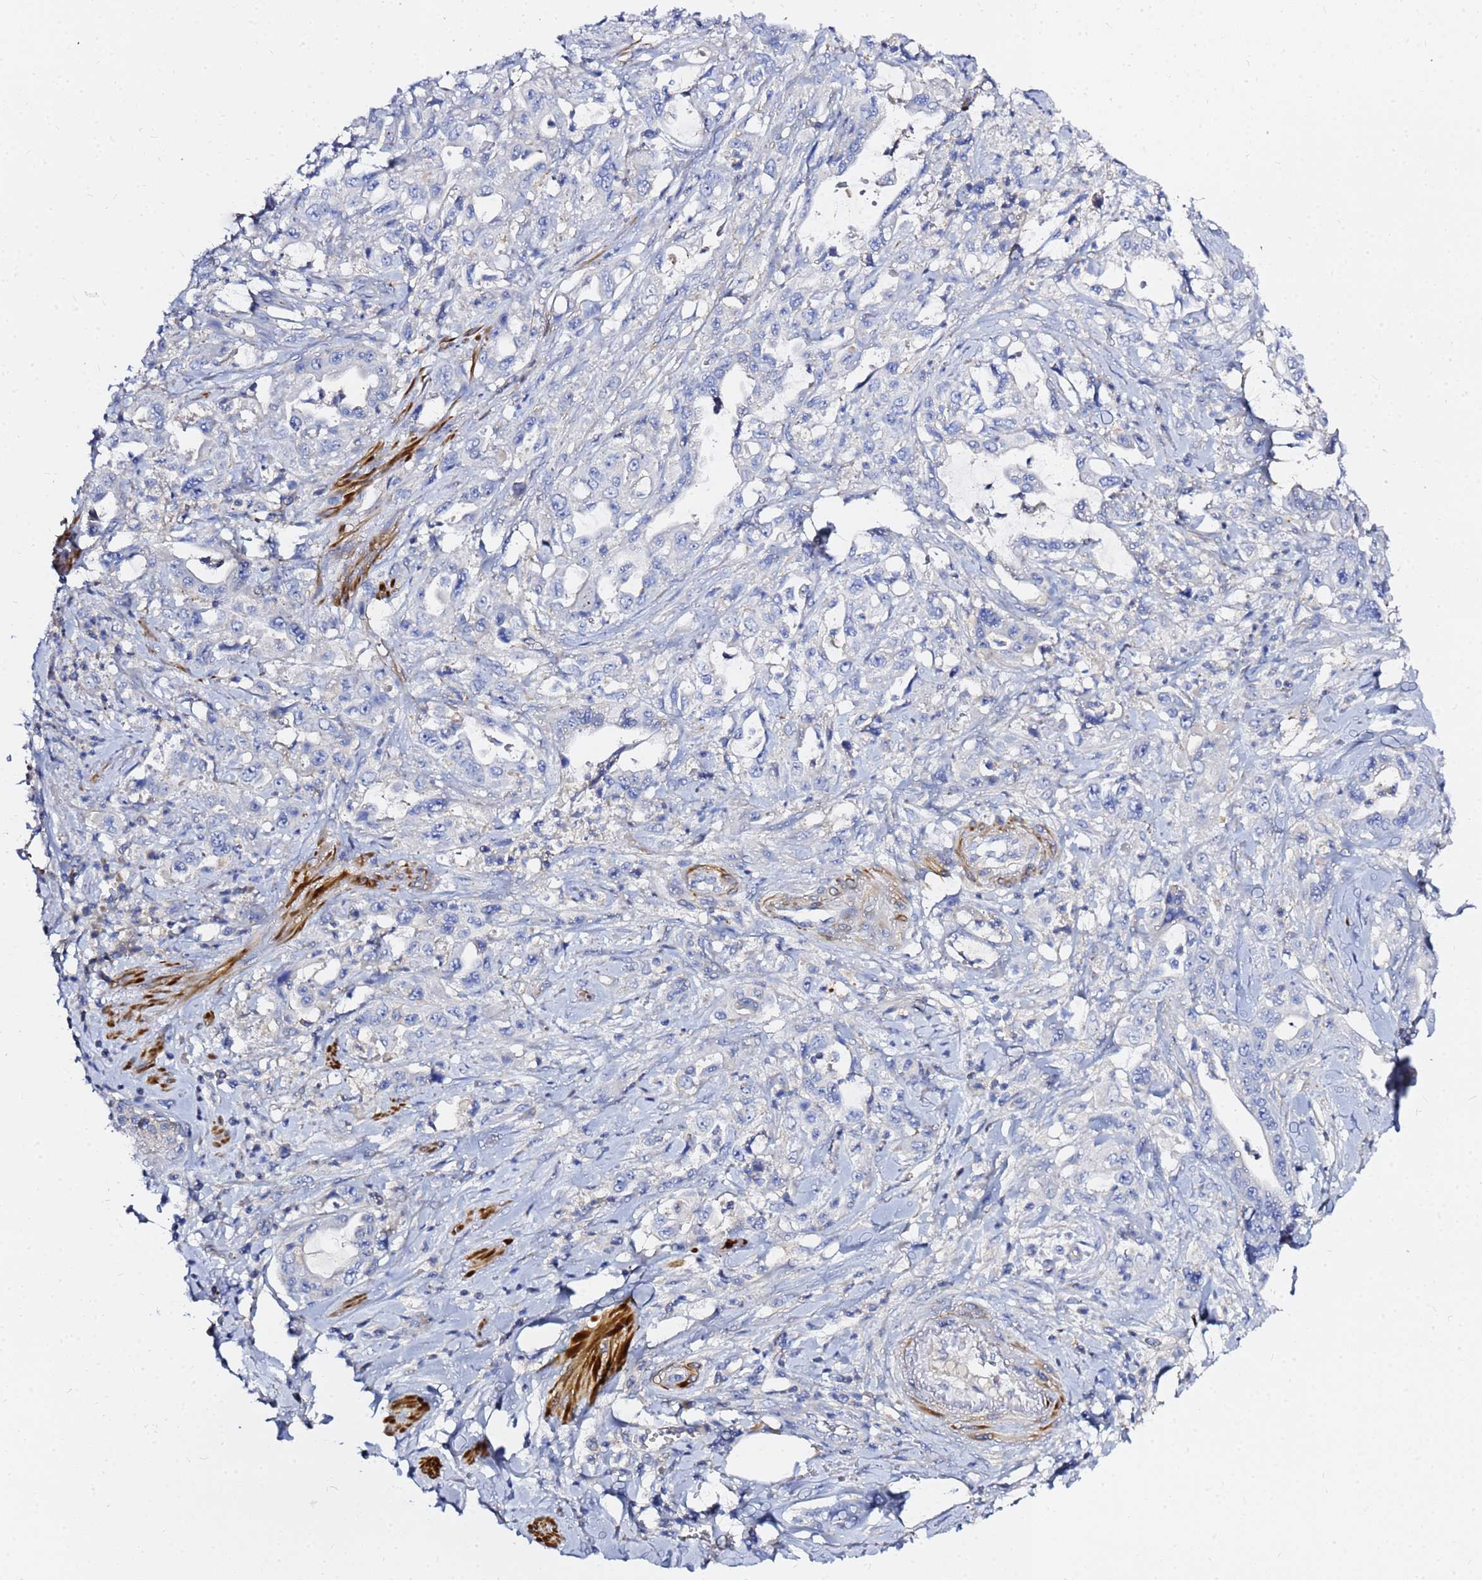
{"staining": {"intensity": "negative", "quantity": "none", "location": "none"}, "tissue": "pancreatic cancer", "cell_type": "Tumor cells", "image_type": "cancer", "snomed": [{"axis": "morphology", "description": "Adenocarcinoma, NOS"}, {"axis": "topography", "description": "Pancreas"}], "caption": "Immunohistochemical staining of pancreatic adenocarcinoma reveals no significant staining in tumor cells. Nuclei are stained in blue.", "gene": "ZNF552", "patient": {"sex": "female", "age": 61}}